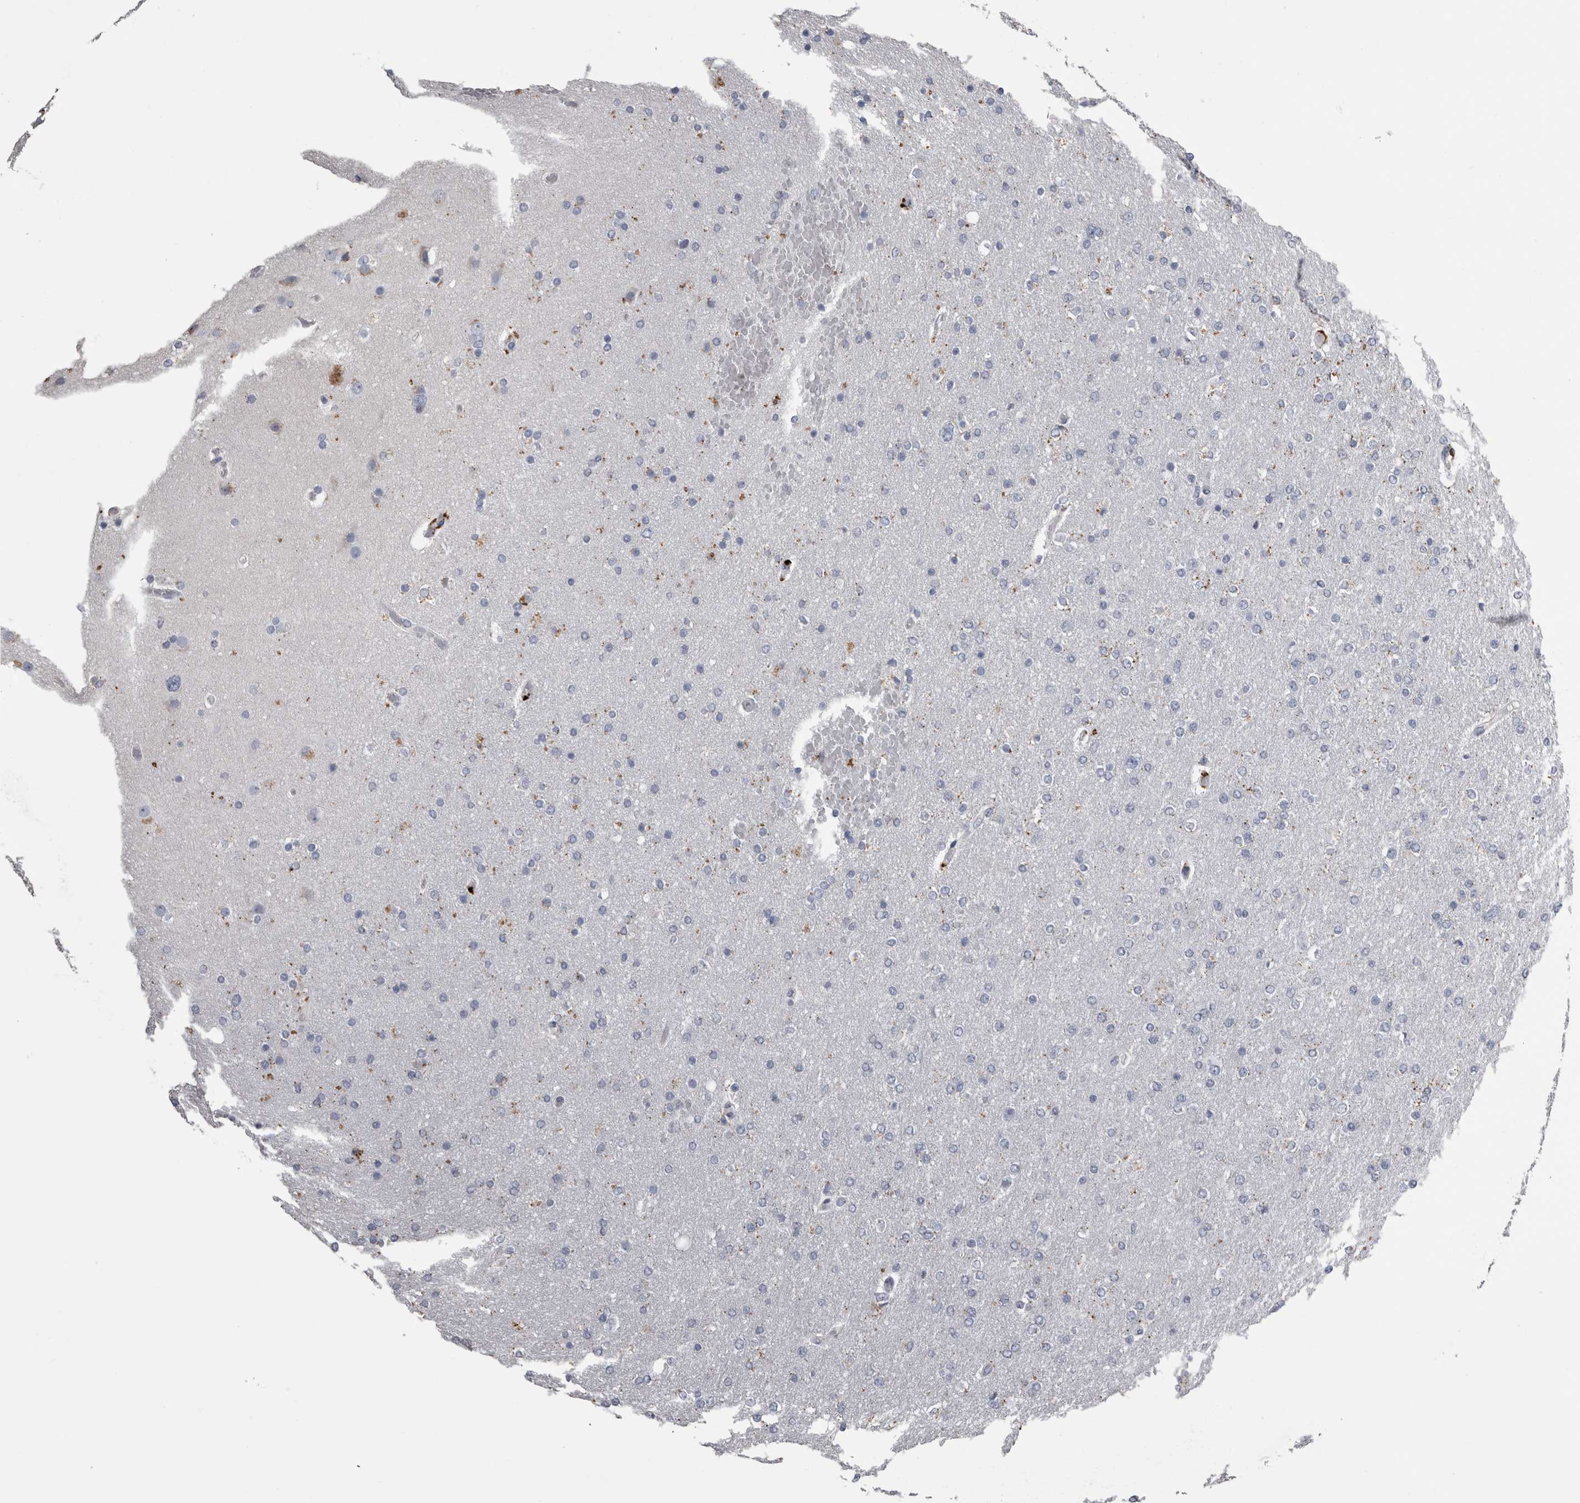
{"staining": {"intensity": "negative", "quantity": "none", "location": "none"}, "tissue": "glioma", "cell_type": "Tumor cells", "image_type": "cancer", "snomed": [{"axis": "morphology", "description": "Glioma, malignant, High grade"}, {"axis": "topography", "description": "Cerebral cortex"}], "caption": "The histopathology image demonstrates no staining of tumor cells in malignant glioma (high-grade). (Stains: DAB immunohistochemistry with hematoxylin counter stain, Microscopy: brightfield microscopy at high magnification).", "gene": "DPP7", "patient": {"sex": "female", "age": 36}}